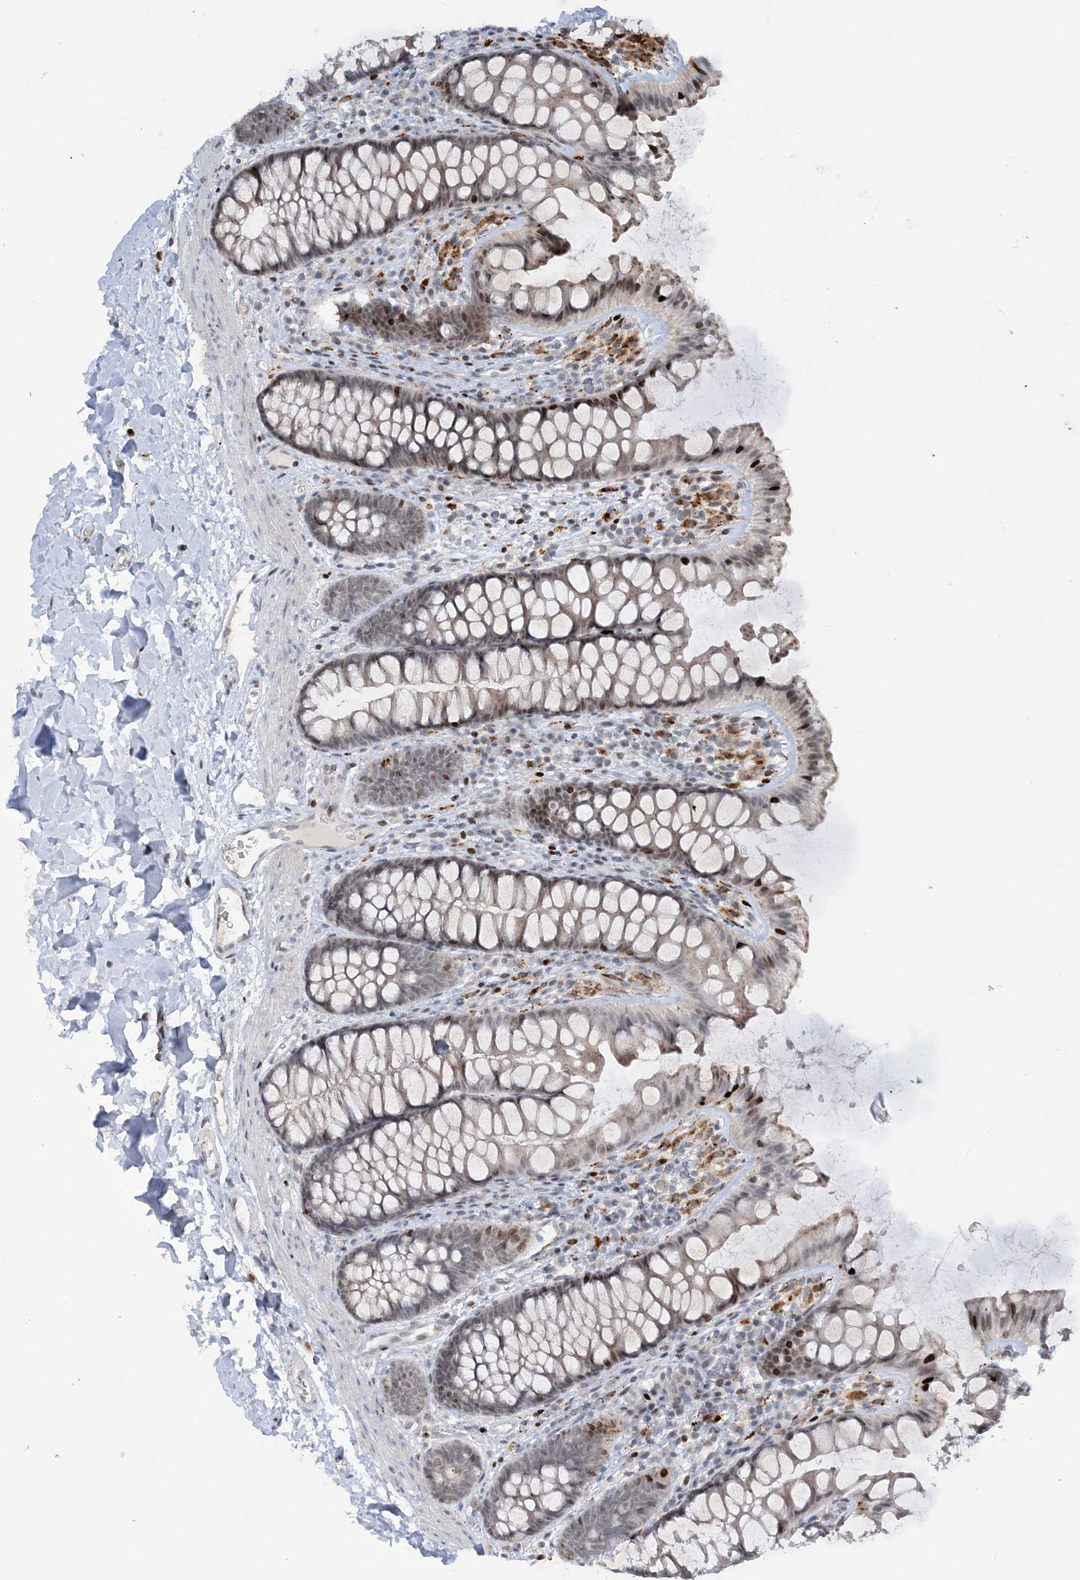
{"staining": {"intensity": "negative", "quantity": "none", "location": "none"}, "tissue": "colon", "cell_type": "Endothelial cells", "image_type": "normal", "snomed": [{"axis": "morphology", "description": "Normal tissue, NOS"}, {"axis": "topography", "description": "Colon"}], "caption": "This is an immunohistochemistry (IHC) photomicrograph of unremarkable colon. There is no staining in endothelial cells.", "gene": "SLC25A53", "patient": {"sex": "female", "age": 62}}